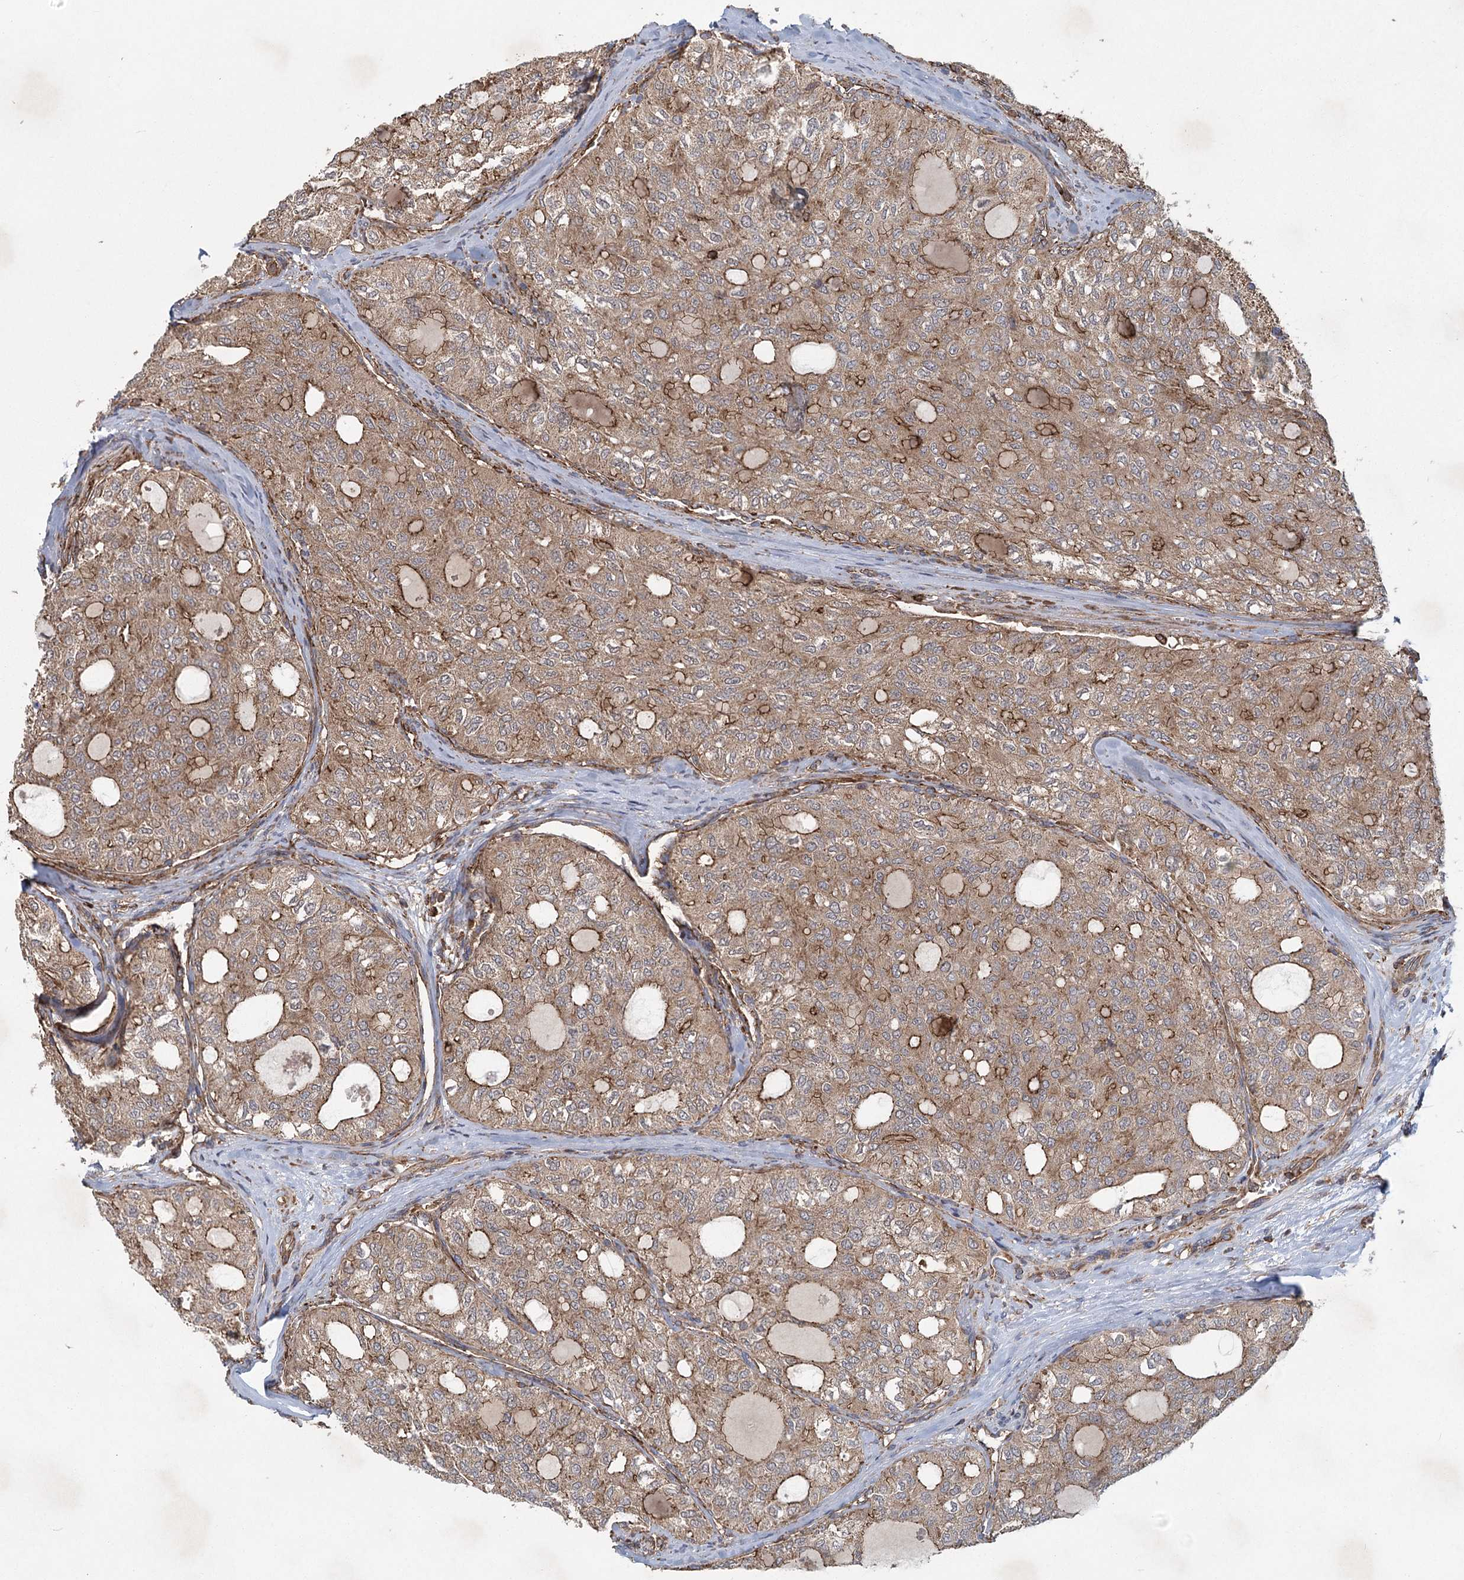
{"staining": {"intensity": "moderate", "quantity": ">75%", "location": "cytoplasmic/membranous"}, "tissue": "thyroid cancer", "cell_type": "Tumor cells", "image_type": "cancer", "snomed": [{"axis": "morphology", "description": "Follicular adenoma carcinoma, NOS"}, {"axis": "topography", "description": "Thyroid gland"}], "caption": "A high-resolution photomicrograph shows immunohistochemistry staining of follicular adenoma carcinoma (thyroid), which displays moderate cytoplasmic/membranous staining in approximately >75% of tumor cells.", "gene": "PLEKHA7", "patient": {"sex": "male", "age": 75}}